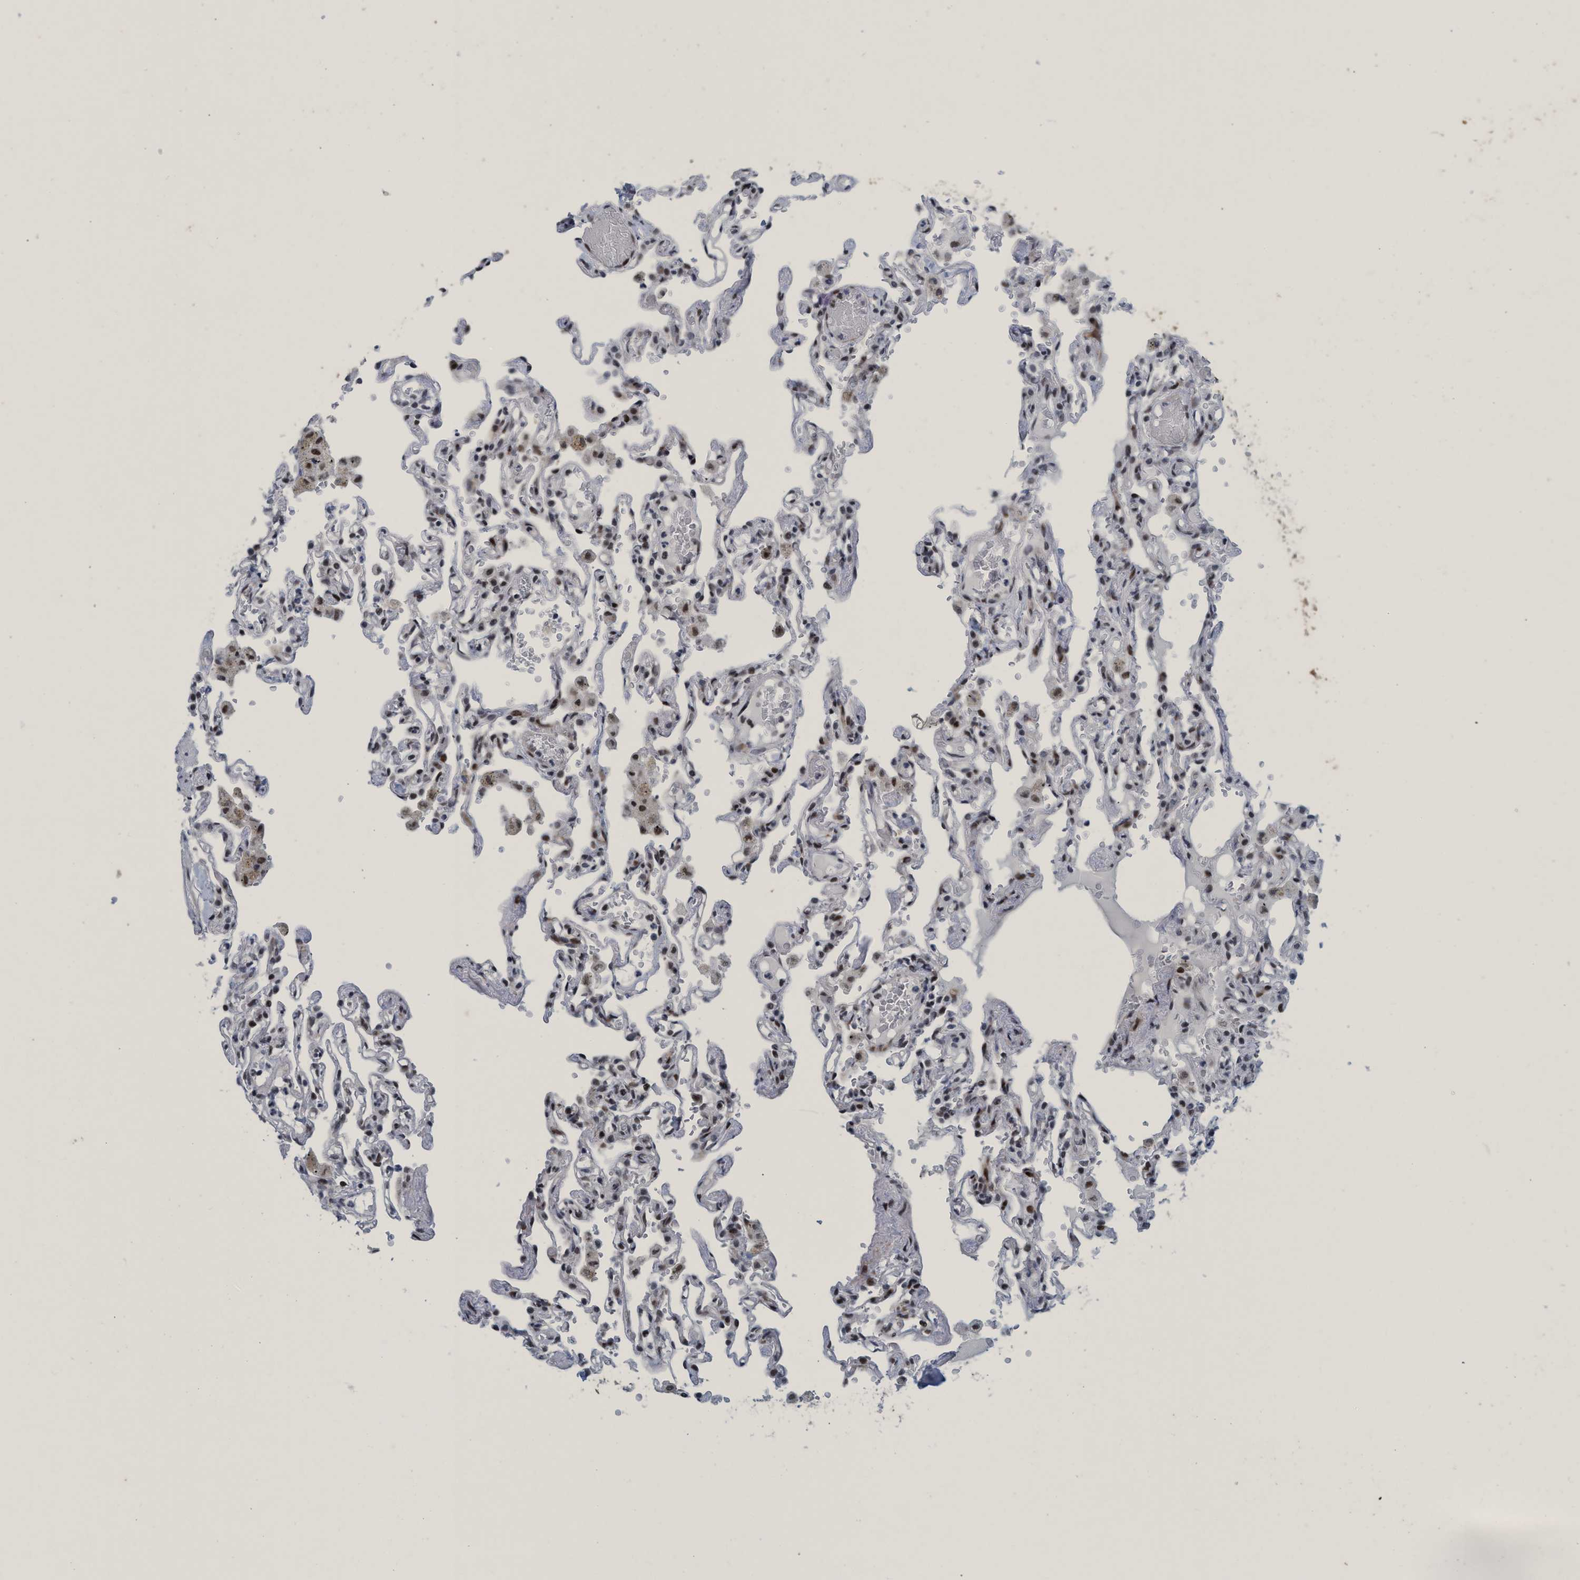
{"staining": {"intensity": "moderate", "quantity": ">75%", "location": "nuclear"}, "tissue": "lung", "cell_type": "Alveolar cells", "image_type": "normal", "snomed": [{"axis": "morphology", "description": "Normal tissue, NOS"}, {"axis": "topography", "description": "Lung"}], "caption": "Alveolar cells exhibit medium levels of moderate nuclear staining in approximately >75% of cells in normal human lung.", "gene": "CWC27", "patient": {"sex": "male", "age": 21}}